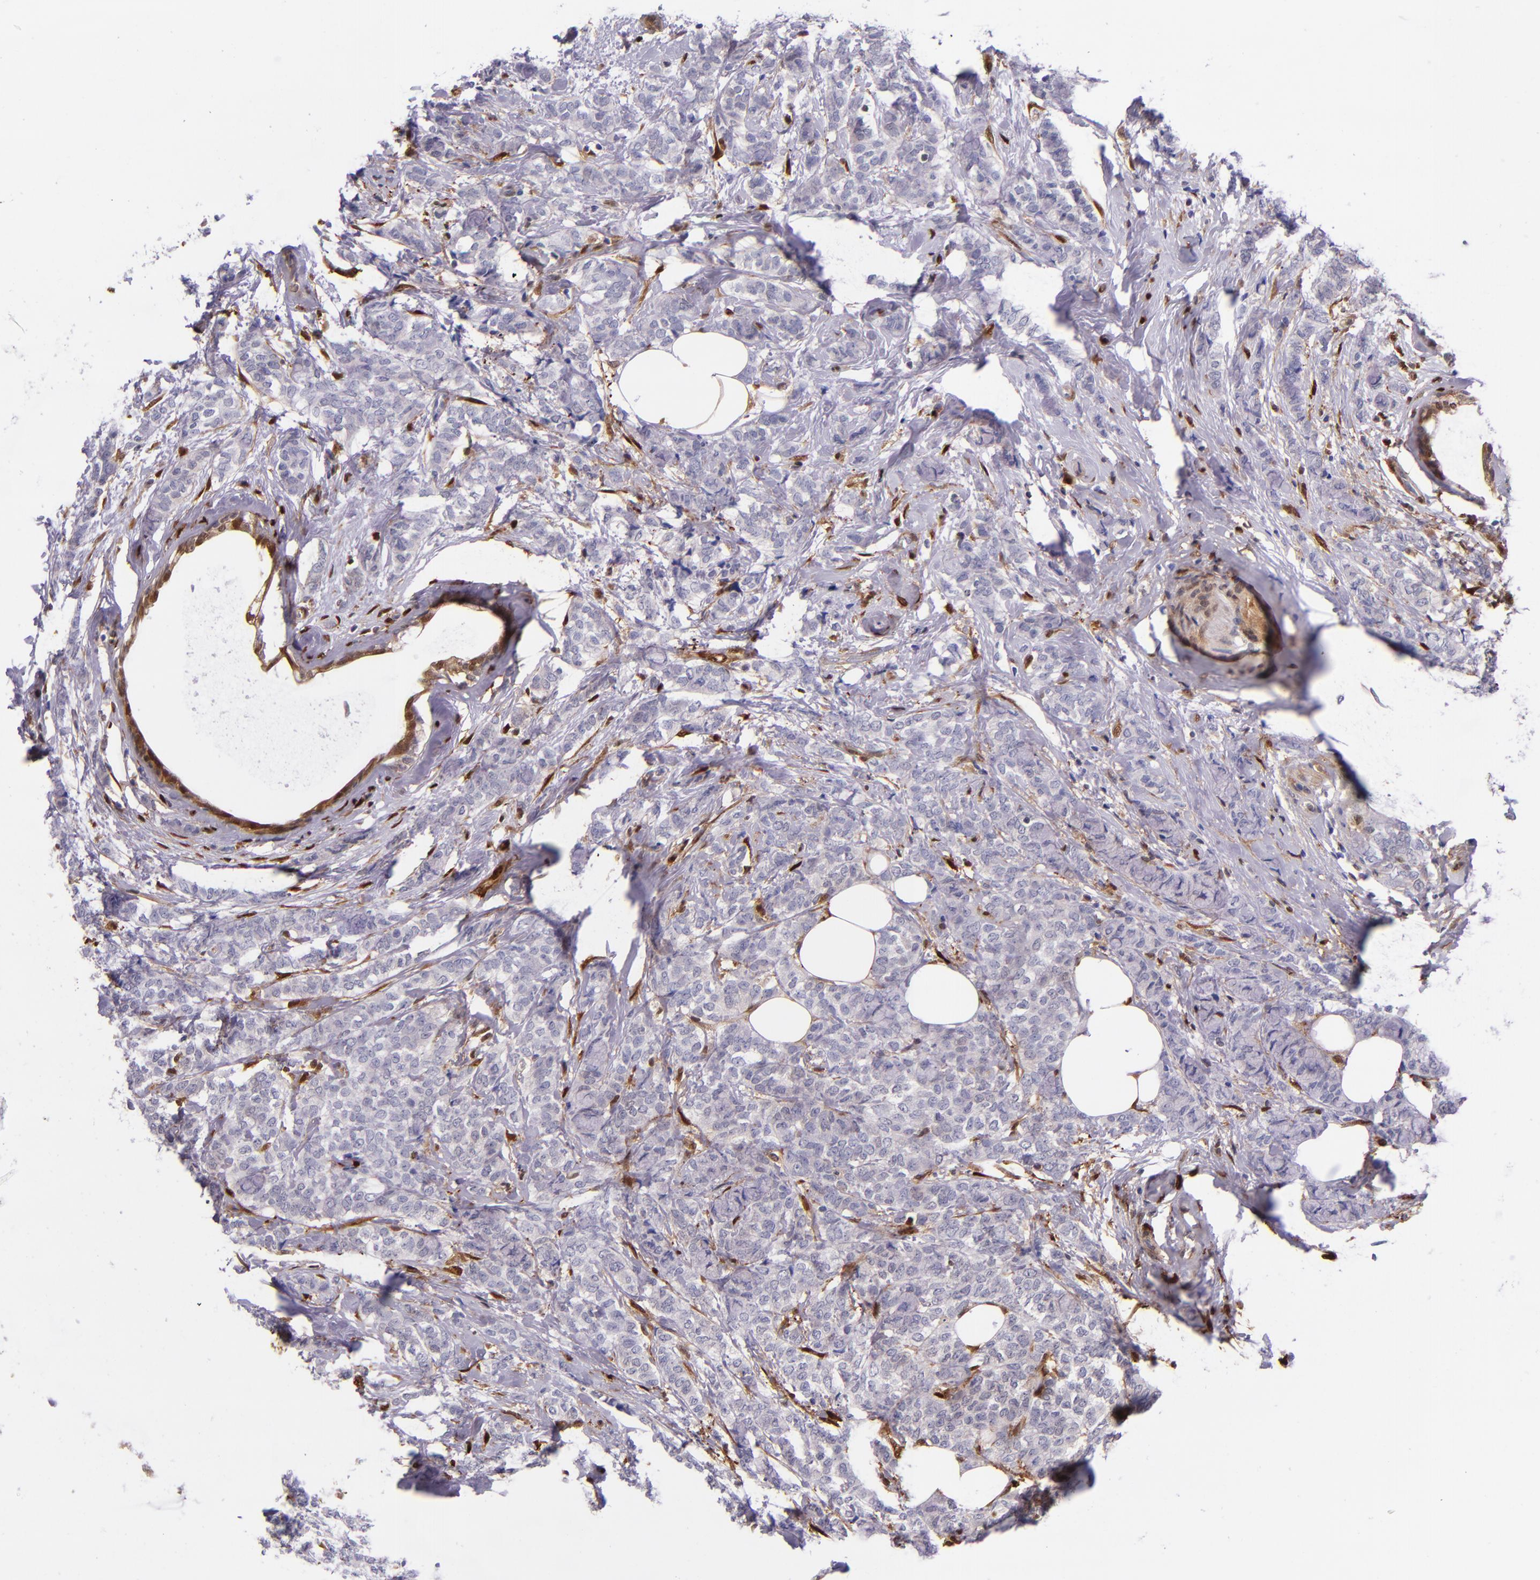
{"staining": {"intensity": "negative", "quantity": "none", "location": "none"}, "tissue": "breast cancer", "cell_type": "Tumor cells", "image_type": "cancer", "snomed": [{"axis": "morphology", "description": "Lobular carcinoma"}, {"axis": "topography", "description": "Breast"}], "caption": "Tumor cells show no significant protein staining in lobular carcinoma (breast). (Brightfield microscopy of DAB immunohistochemistry at high magnification).", "gene": "LGALS1", "patient": {"sex": "female", "age": 60}}